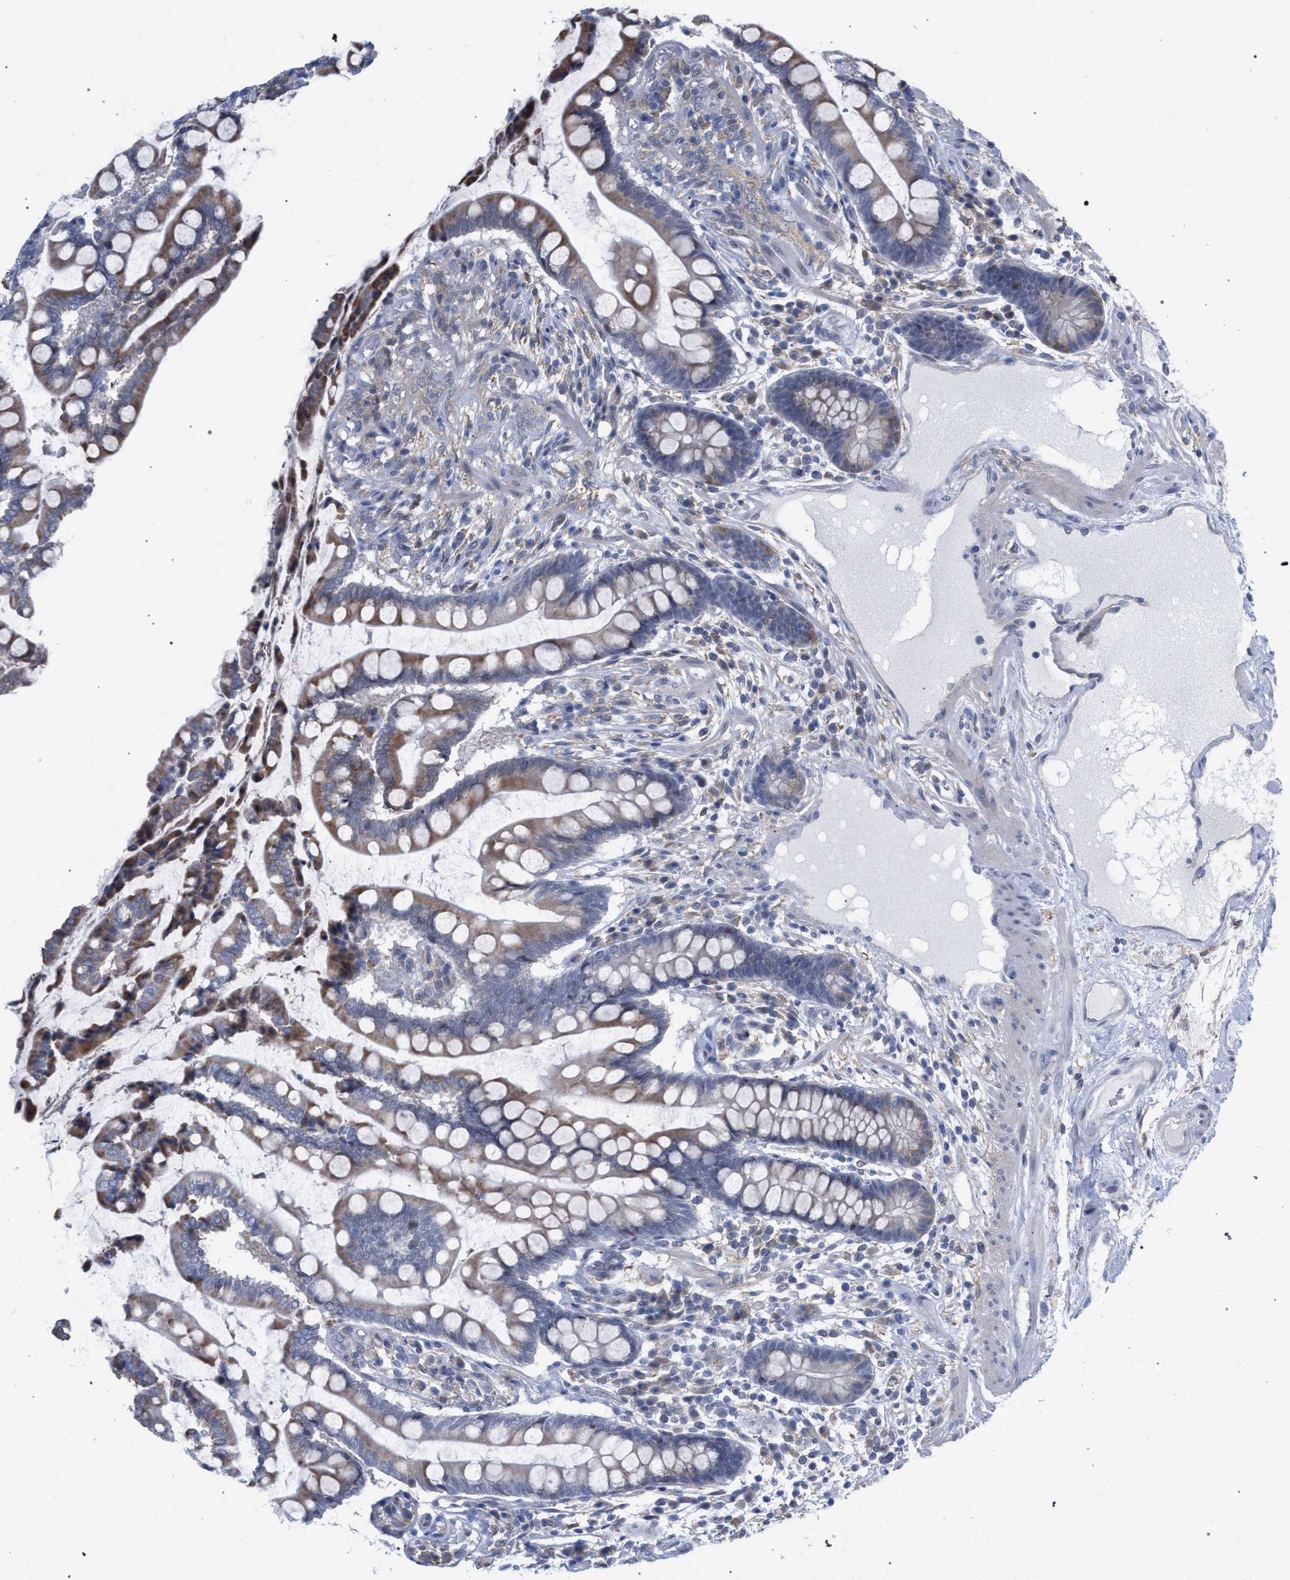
{"staining": {"intensity": "negative", "quantity": "none", "location": "none"}, "tissue": "colon", "cell_type": "Endothelial cells", "image_type": "normal", "snomed": [{"axis": "morphology", "description": "Normal tissue, NOS"}, {"axis": "topography", "description": "Colon"}], "caption": "Immunohistochemistry (IHC) of benign human colon displays no positivity in endothelial cells.", "gene": "FHOD3", "patient": {"sex": "male", "age": 73}}